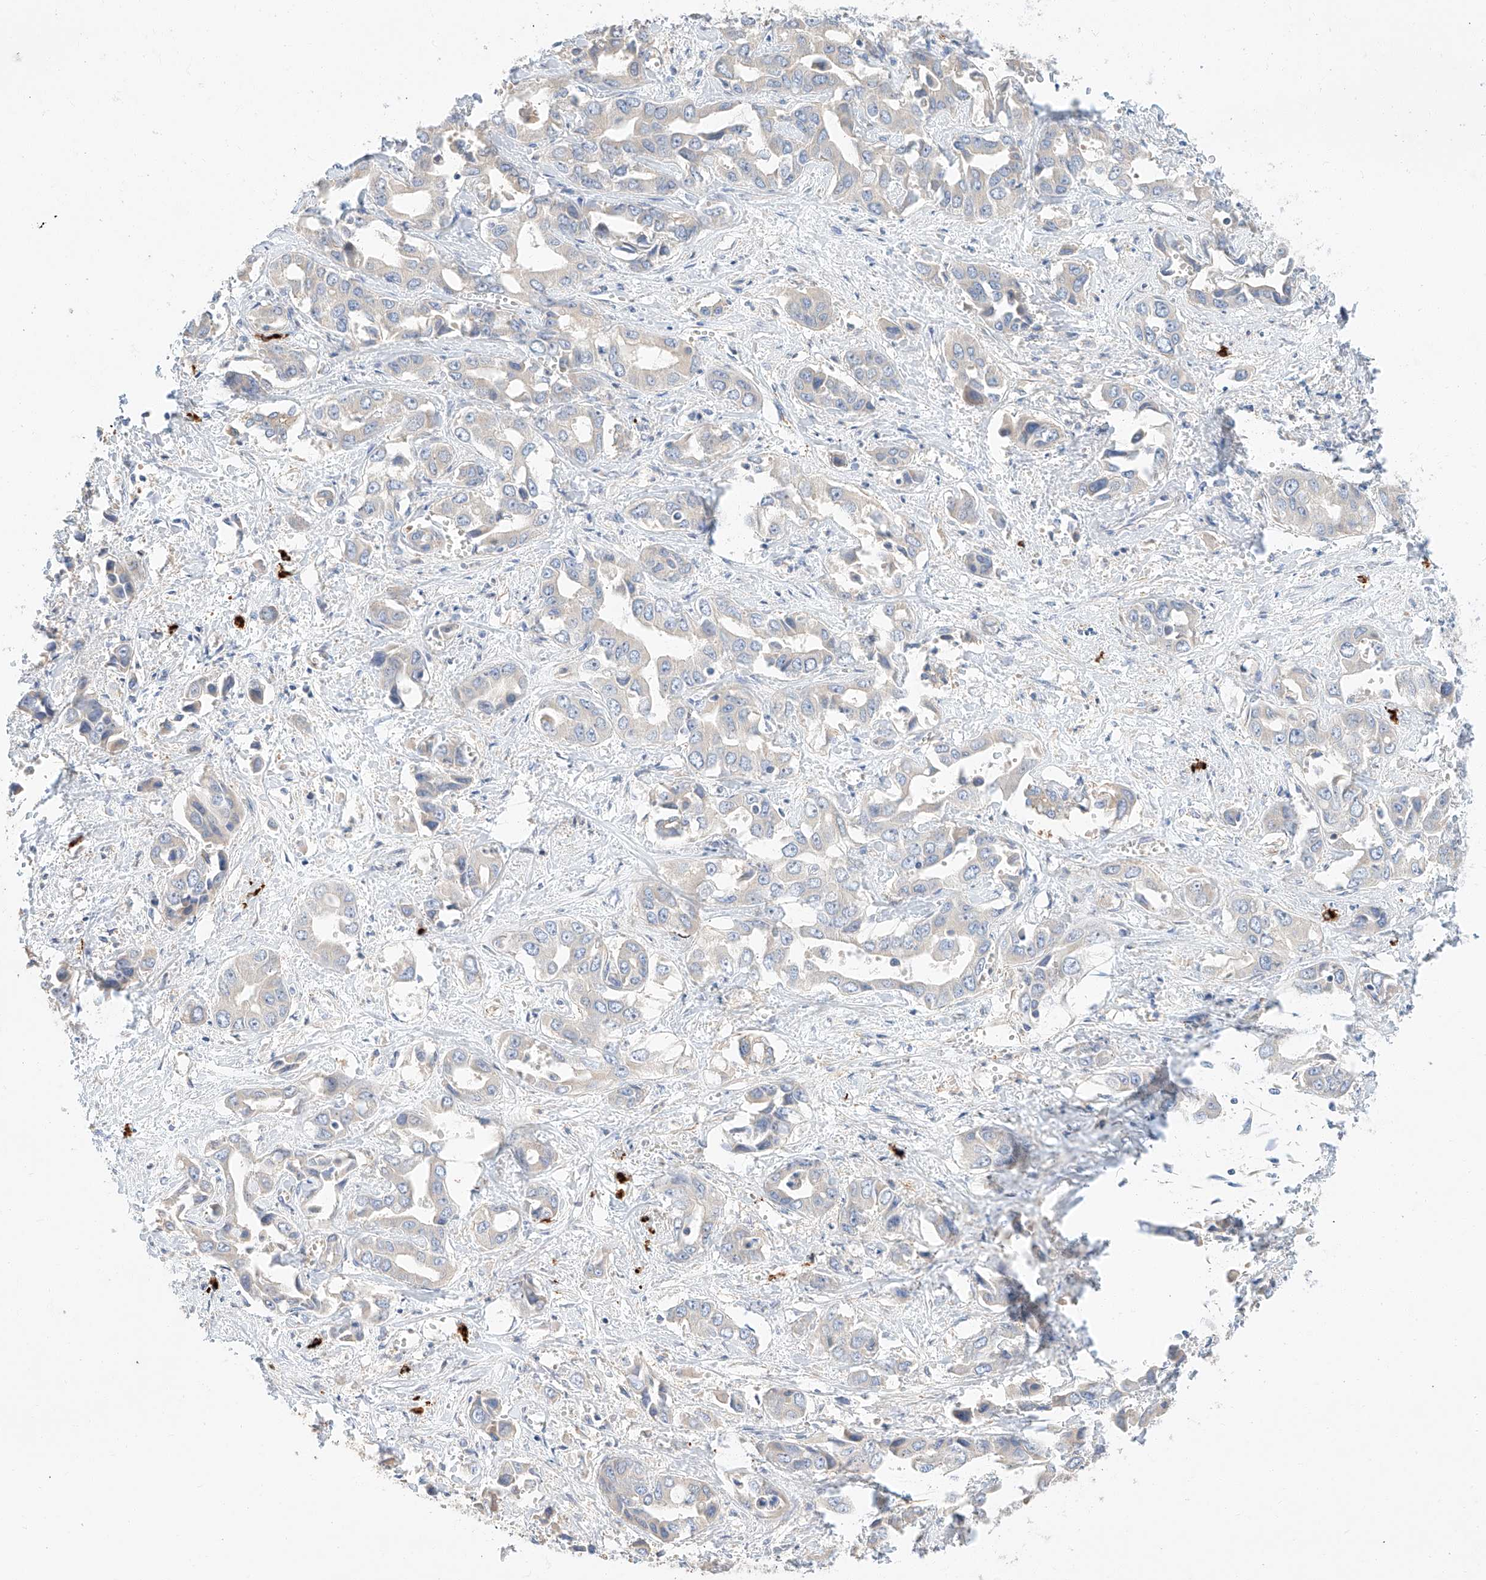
{"staining": {"intensity": "negative", "quantity": "none", "location": "none"}, "tissue": "liver cancer", "cell_type": "Tumor cells", "image_type": "cancer", "snomed": [{"axis": "morphology", "description": "Cholangiocarcinoma"}, {"axis": "topography", "description": "Liver"}], "caption": "High magnification brightfield microscopy of liver cancer stained with DAB (3,3'-diaminobenzidine) (brown) and counterstained with hematoxylin (blue): tumor cells show no significant expression.", "gene": "GLMN", "patient": {"sex": "female", "age": 52}}